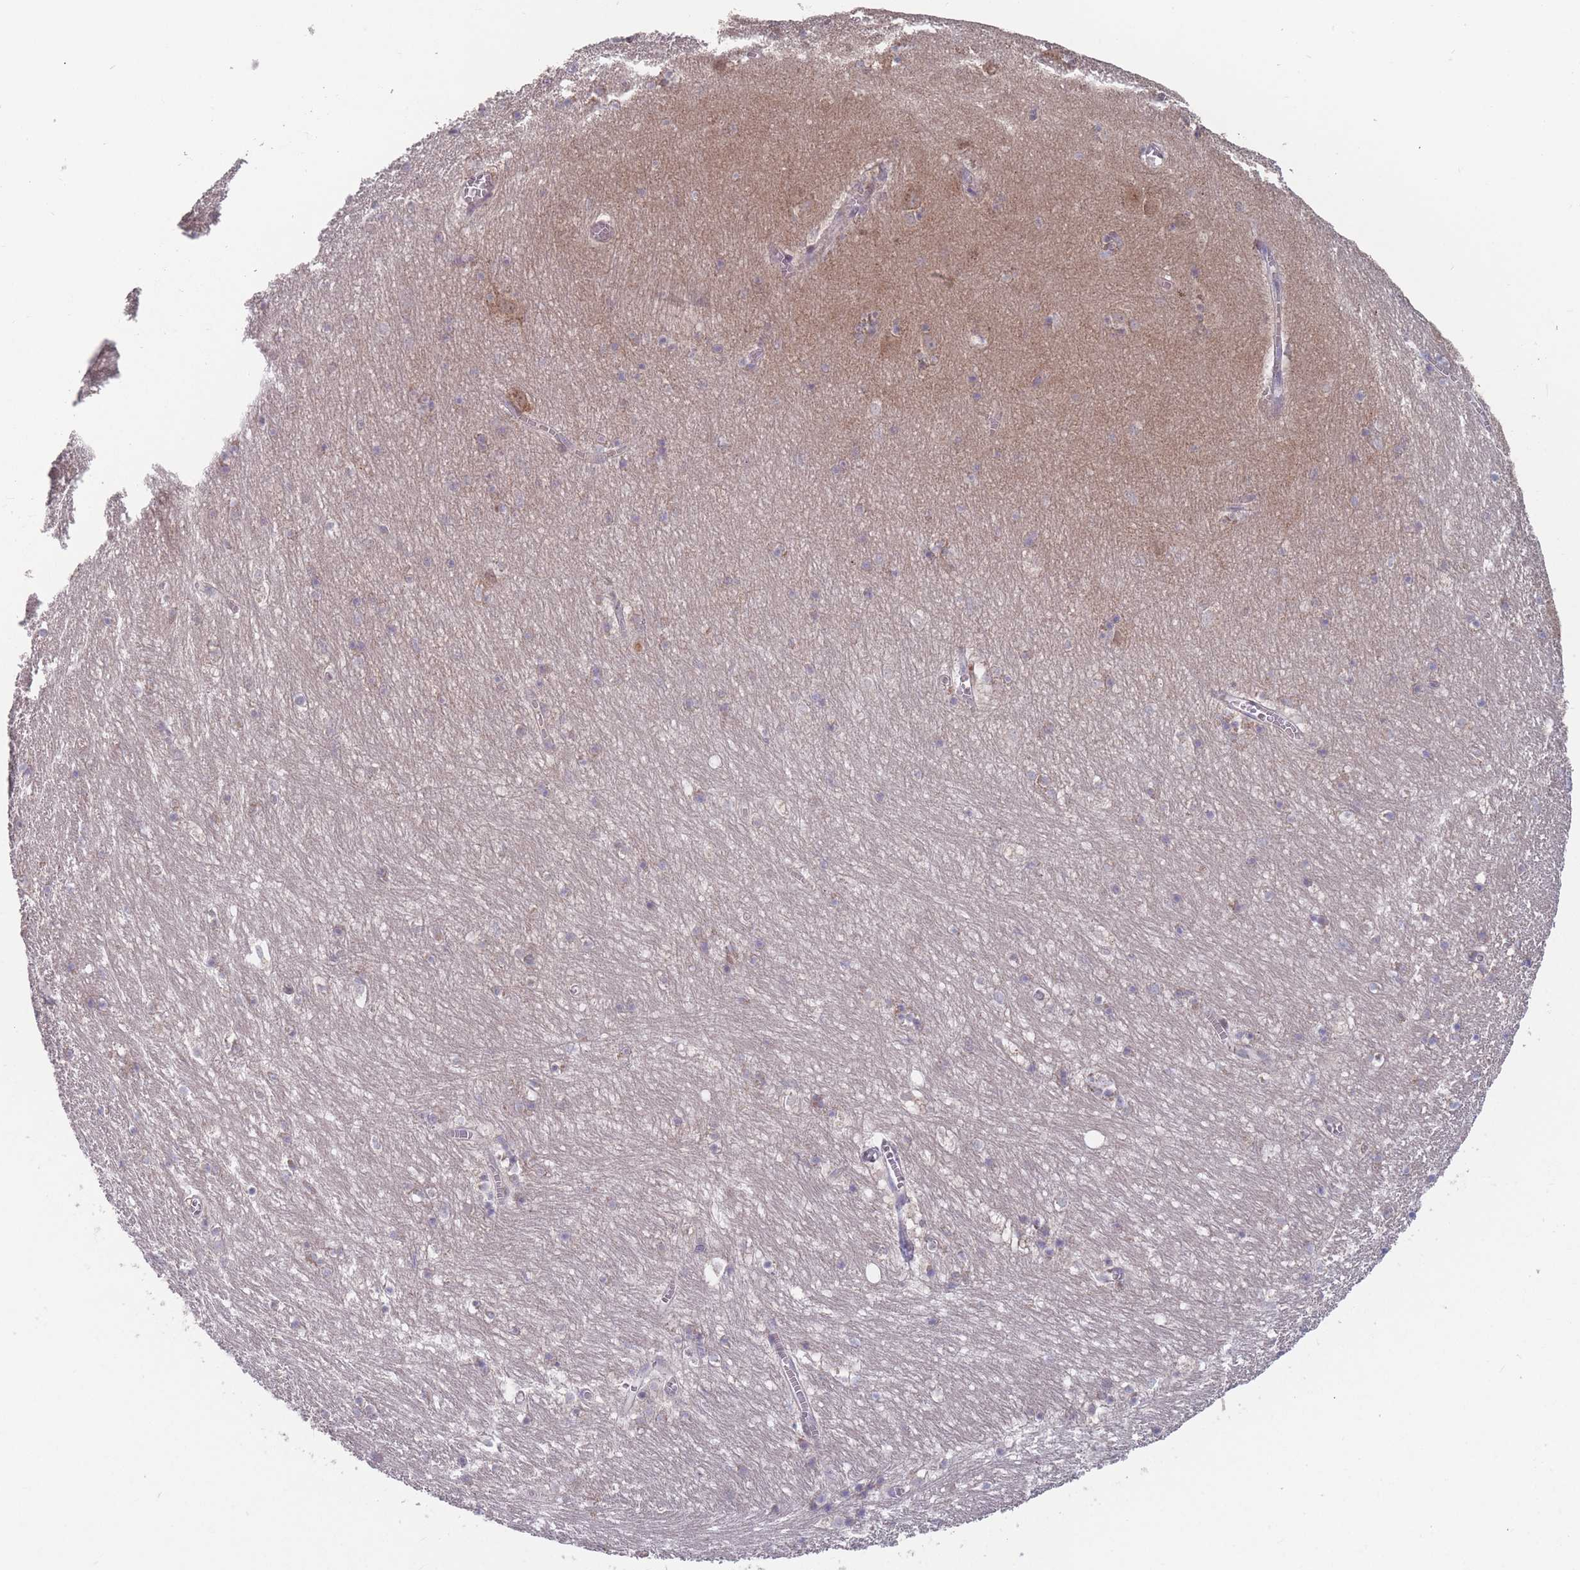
{"staining": {"intensity": "moderate", "quantity": "<25%", "location": "cytoplasmic/membranous"}, "tissue": "hippocampus", "cell_type": "Glial cells", "image_type": "normal", "snomed": [{"axis": "morphology", "description": "Normal tissue, NOS"}, {"axis": "topography", "description": "Hippocampus"}], "caption": "The immunohistochemical stain shows moderate cytoplasmic/membranous positivity in glial cells of unremarkable hippocampus.", "gene": "PEX7", "patient": {"sex": "female", "age": 64}}